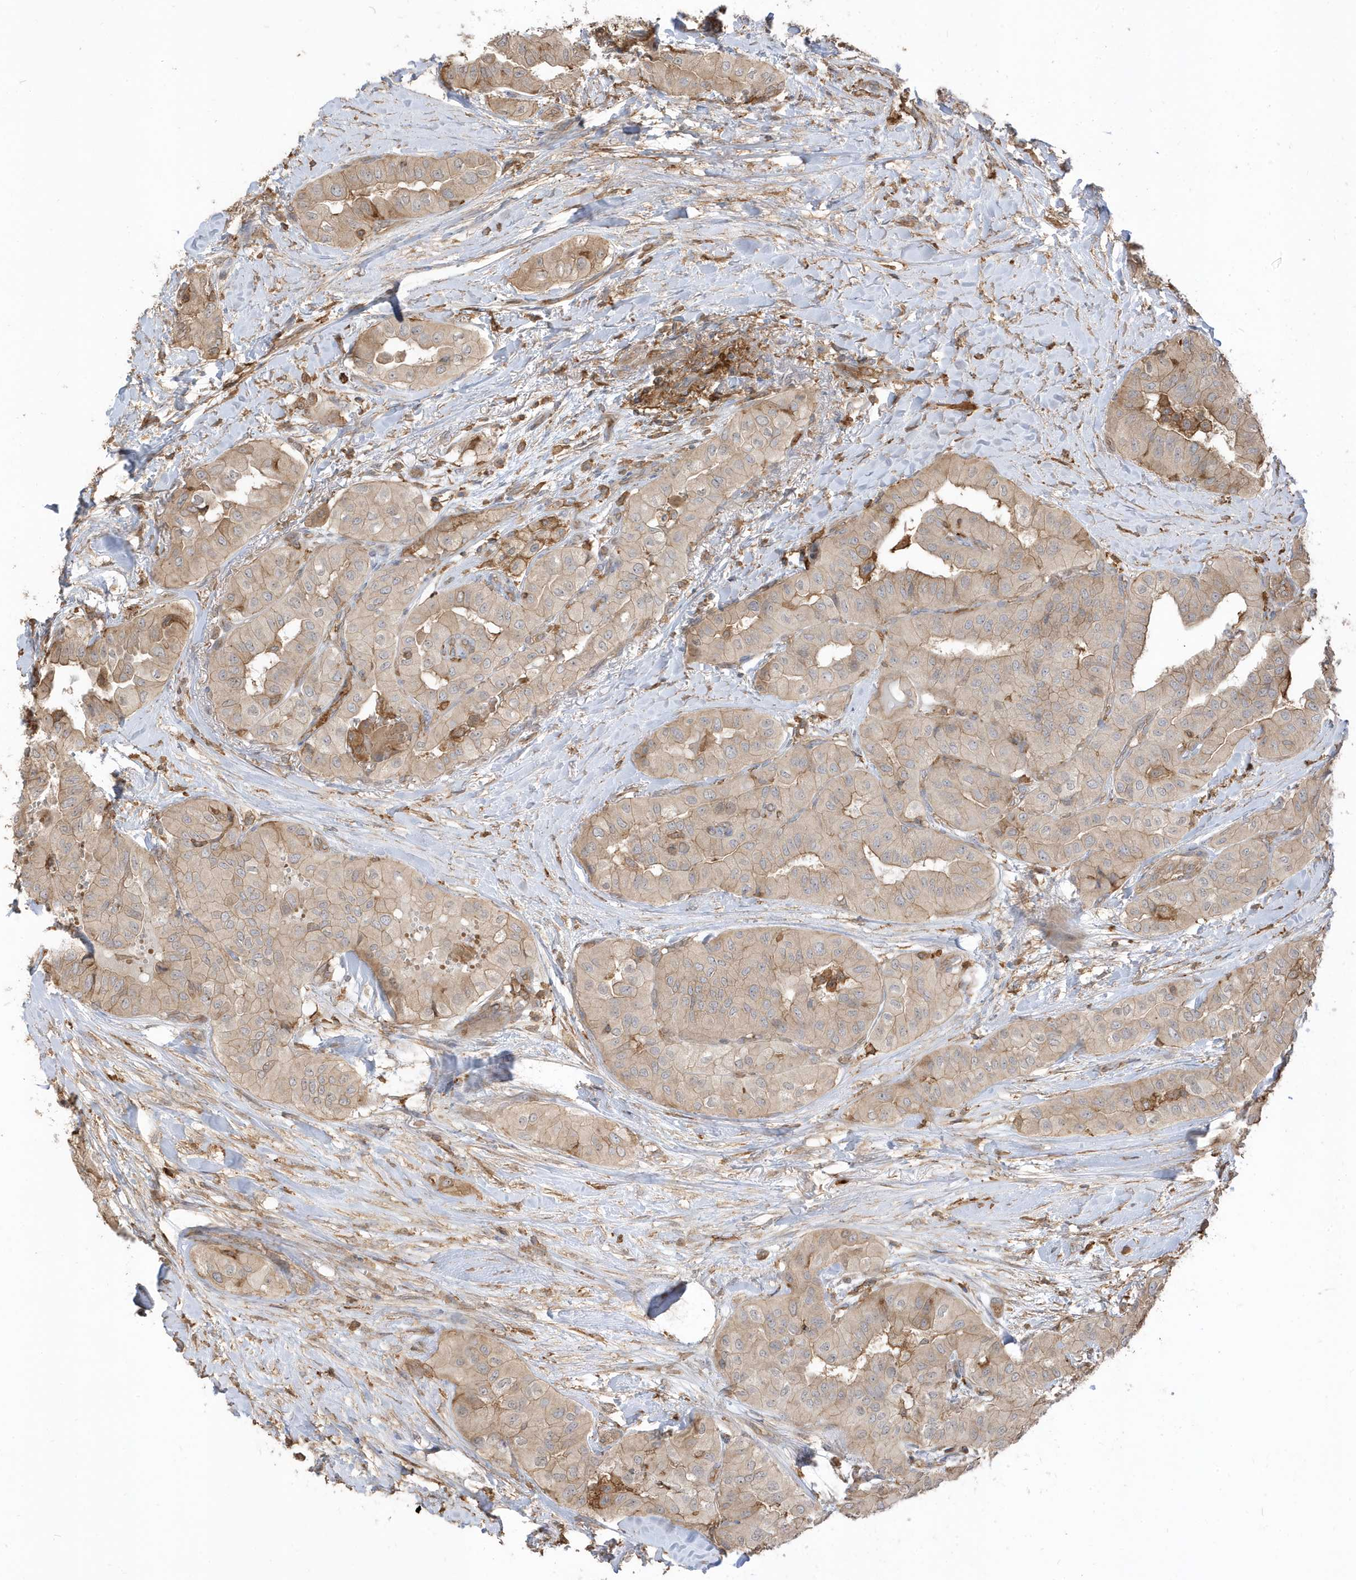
{"staining": {"intensity": "weak", "quantity": ">75%", "location": "cytoplasmic/membranous"}, "tissue": "thyroid cancer", "cell_type": "Tumor cells", "image_type": "cancer", "snomed": [{"axis": "morphology", "description": "Papillary adenocarcinoma, NOS"}, {"axis": "topography", "description": "Thyroid gland"}], "caption": "Human thyroid cancer stained with a protein marker displays weak staining in tumor cells.", "gene": "ZBTB8A", "patient": {"sex": "female", "age": 59}}